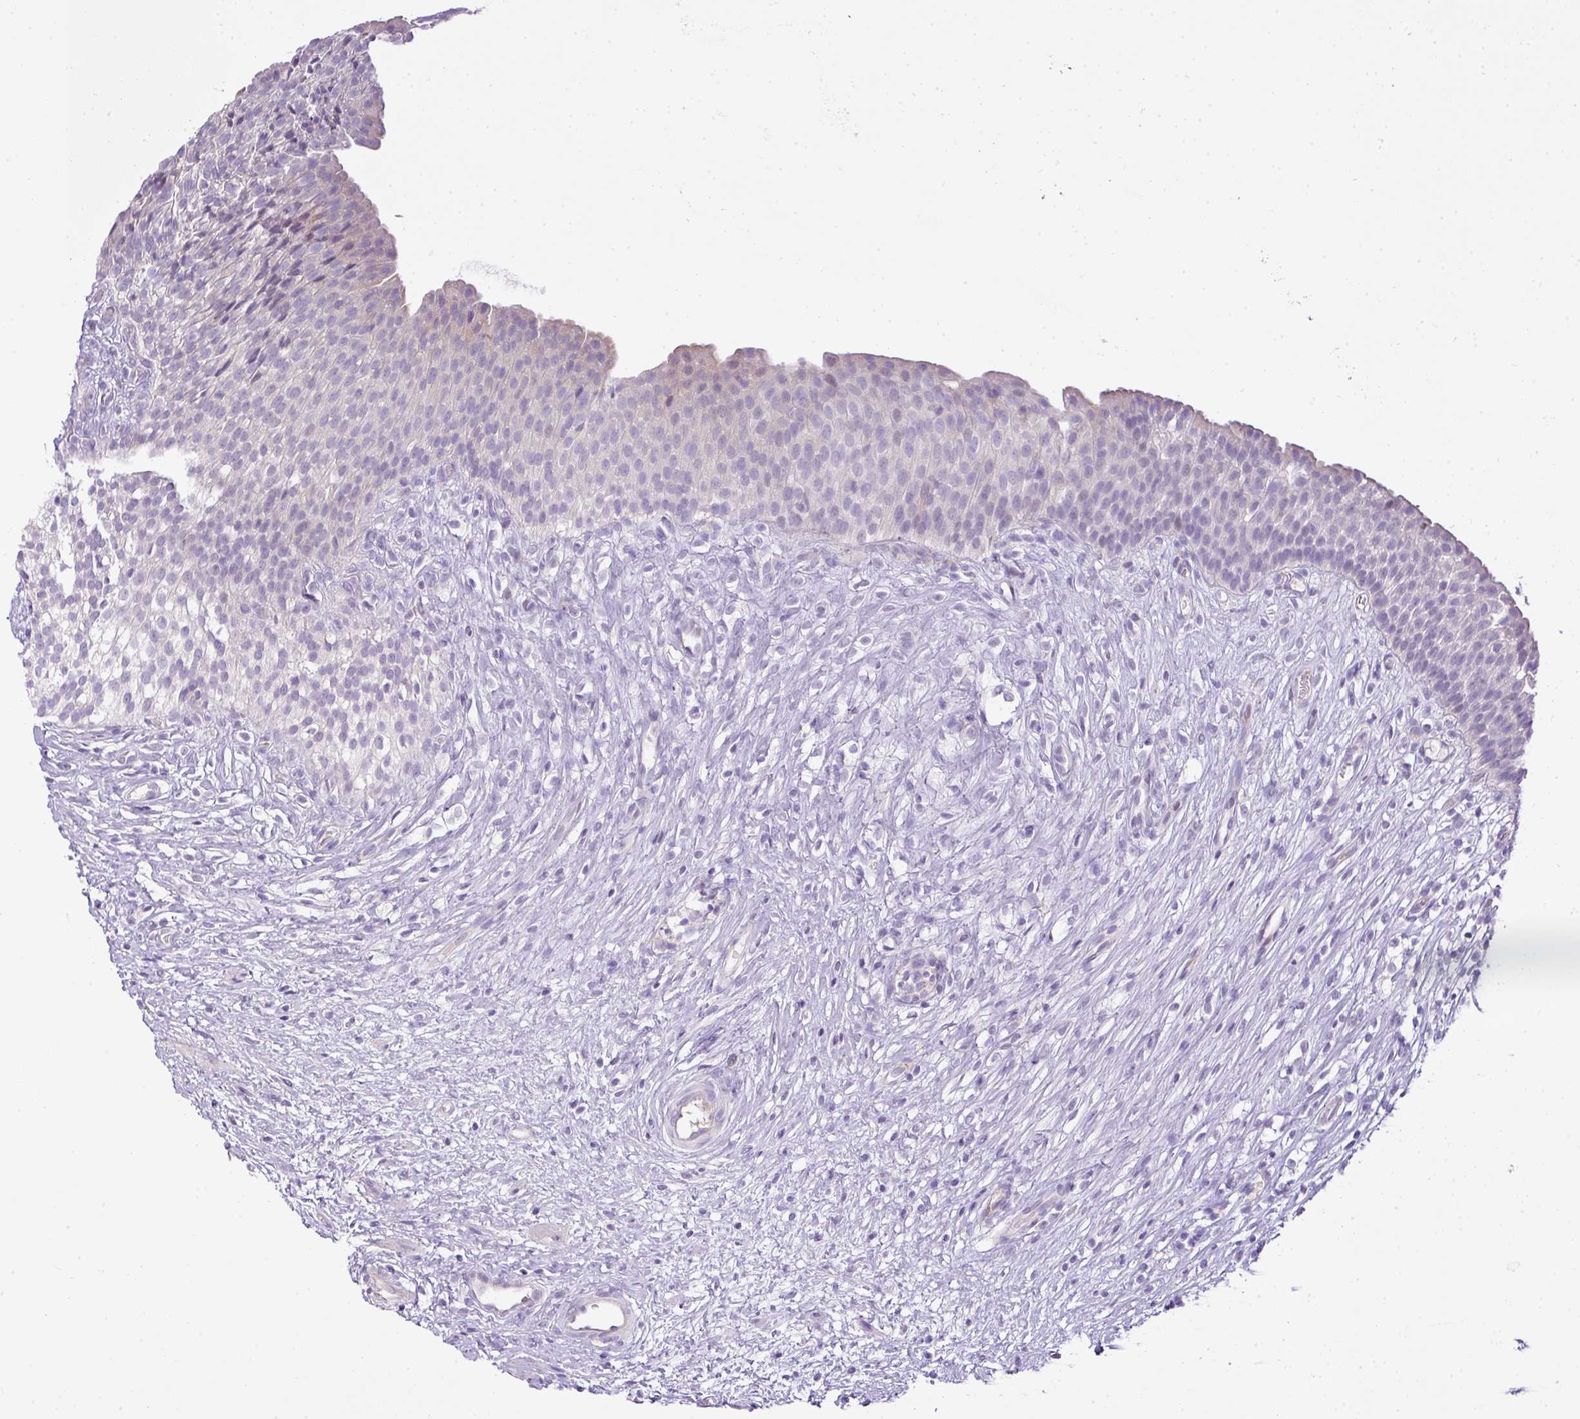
{"staining": {"intensity": "moderate", "quantity": "<25%", "location": "cytoplasmic/membranous"}, "tissue": "urinary bladder", "cell_type": "Urothelial cells", "image_type": "normal", "snomed": [{"axis": "morphology", "description": "Normal tissue, NOS"}, {"axis": "topography", "description": "Urinary bladder"}], "caption": "Human urinary bladder stained with a brown dye shows moderate cytoplasmic/membranous positive expression in about <25% of urothelial cells.", "gene": "HOXC13", "patient": {"sex": "male", "age": 1}}